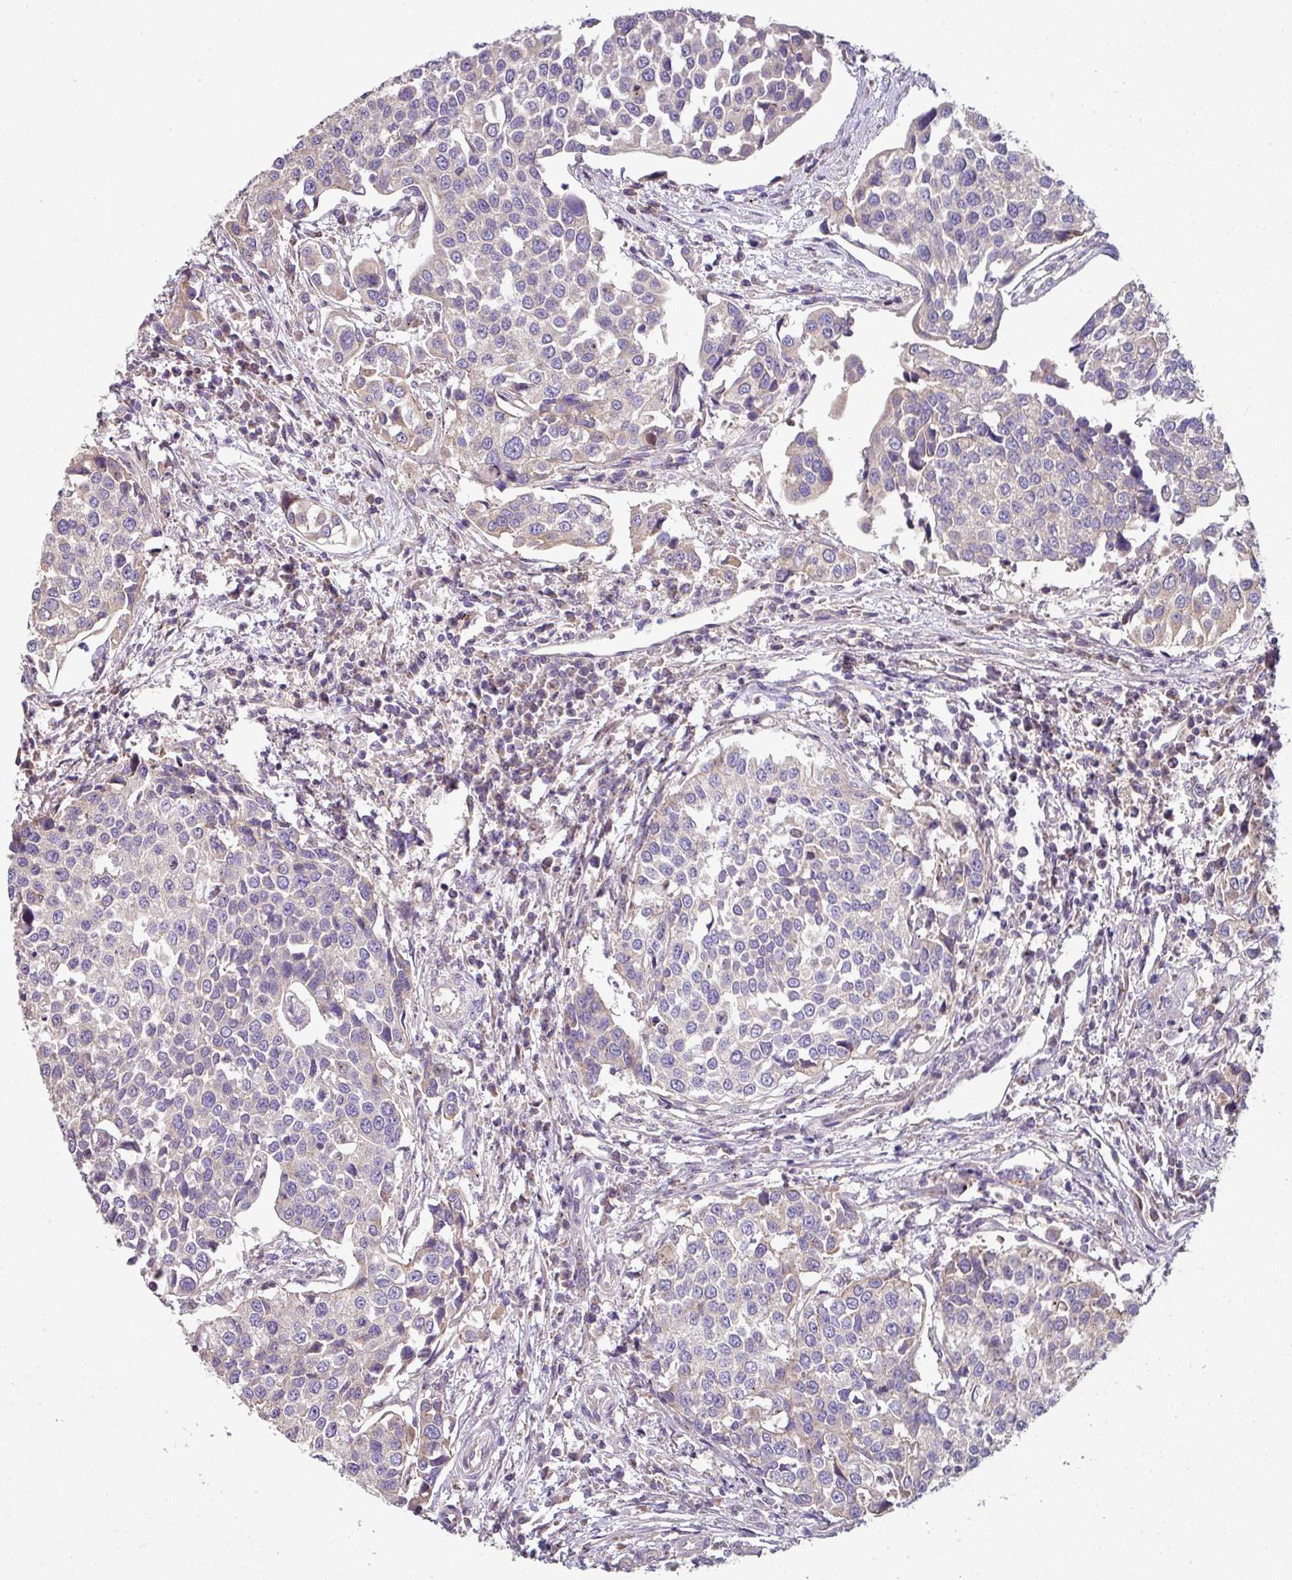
{"staining": {"intensity": "negative", "quantity": "none", "location": "none"}, "tissue": "urothelial cancer", "cell_type": "Tumor cells", "image_type": "cancer", "snomed": [{"axis": "morphology", "description": "Urothelial carcinoma, Low grade"}, {"axis": "topography", "description": "Urinary bladder"}], "caption": "Urothelial carcinoma (low-grade) stained for a protein using IHC displays no staining tumor cells.", "gene": "LRRC9", "patient": {"sex": "female", "age": 78}}